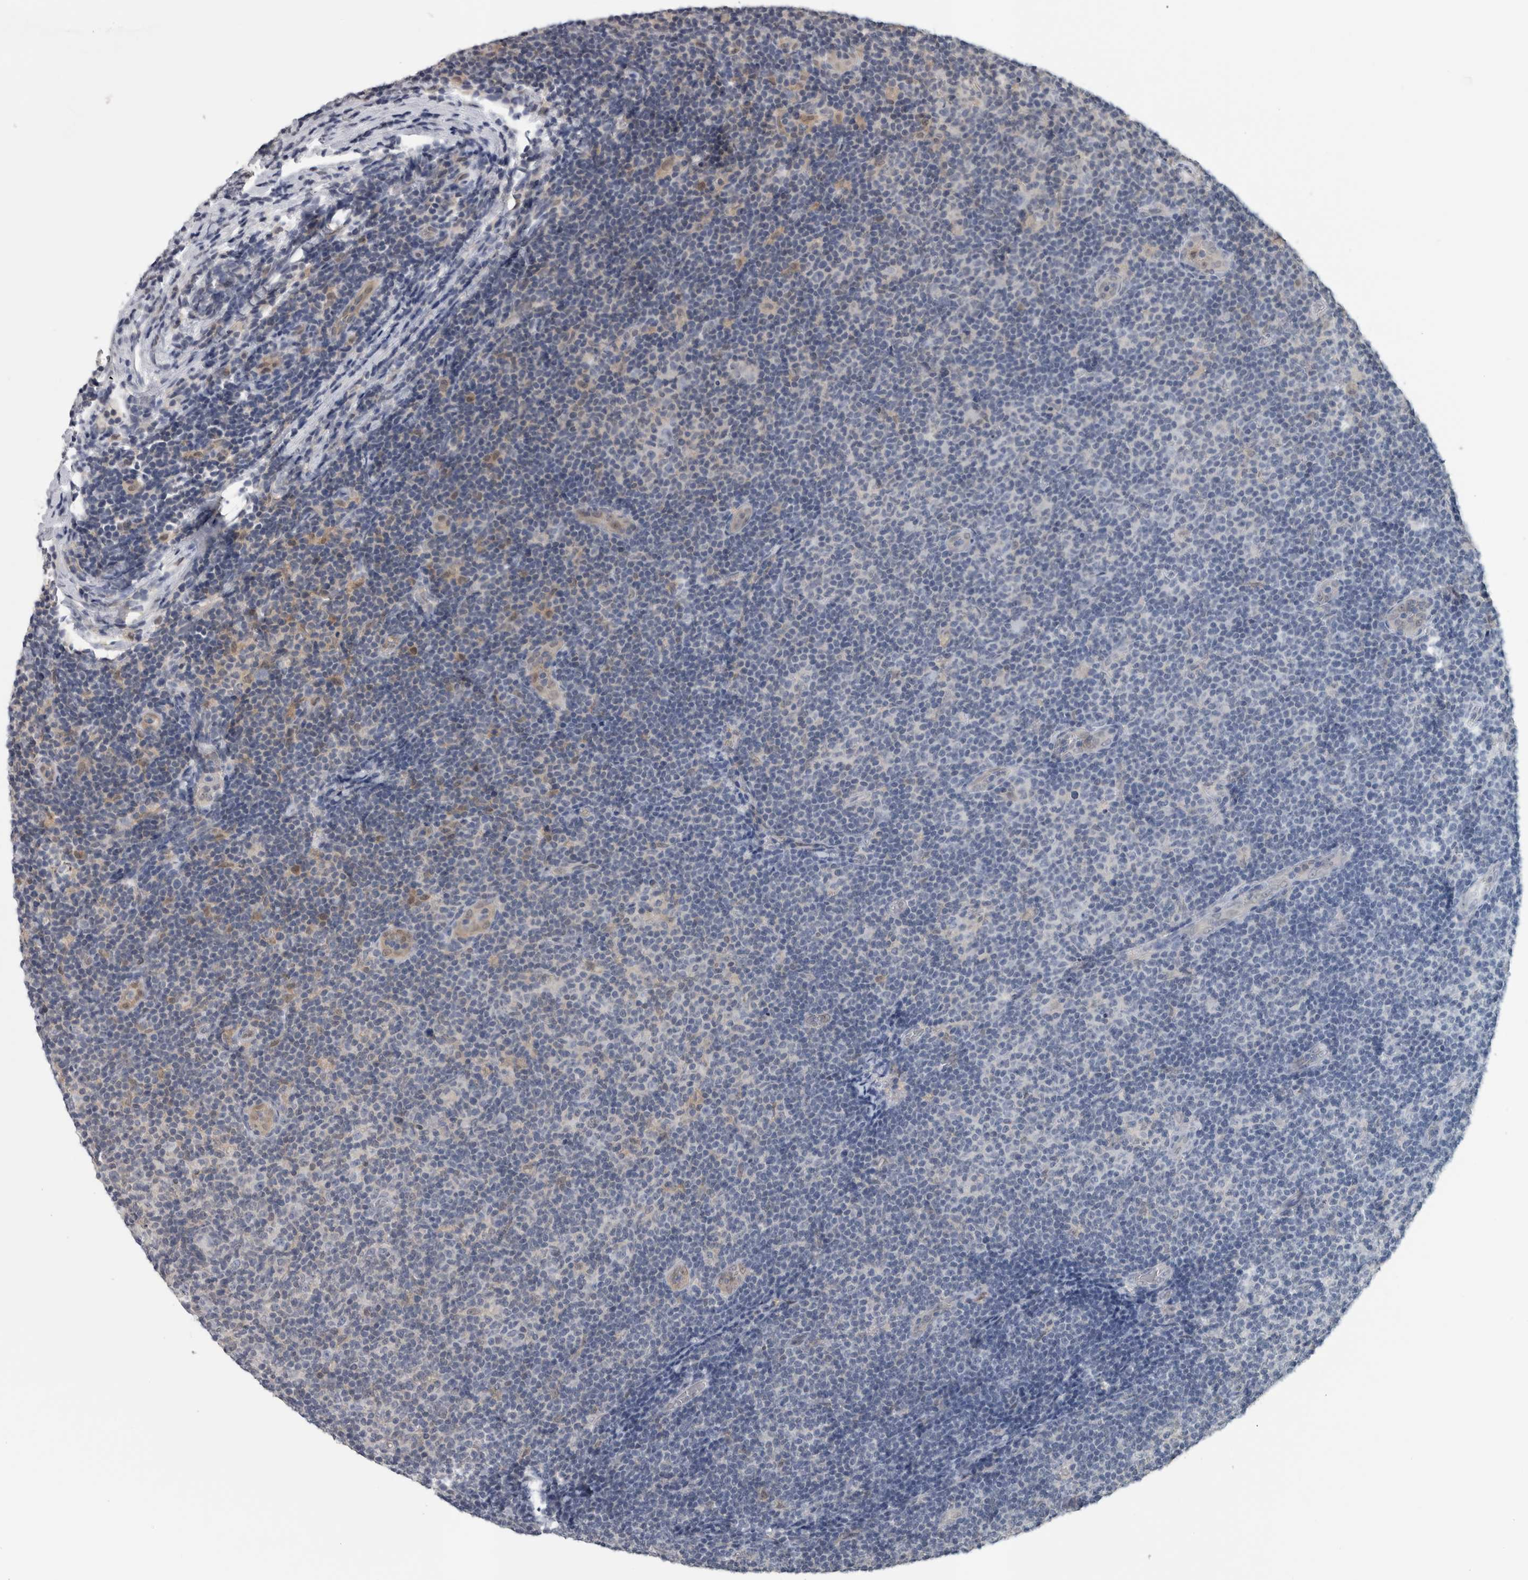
{"staining": {"intensity": "negative", "quantity": "none", "location": "none"}, "tissue": "lymphoma", "cell_type": "Tumor cells", "image_type": "cancer", "snomed": [{"axis": "morphology", "description": "Malignant lymphoma, non-Hodgkin's type, Low grade"}, {"axis": "topography", "description": "Lymph node"}], "caption": "Protein analysis of malignant lymphoma, non-Hodgkin's type (low-grade) exhibits no significant positivity in tumor cells.", "gene": "NAPRT", "patient": {"sex": "male", "age": 83}}